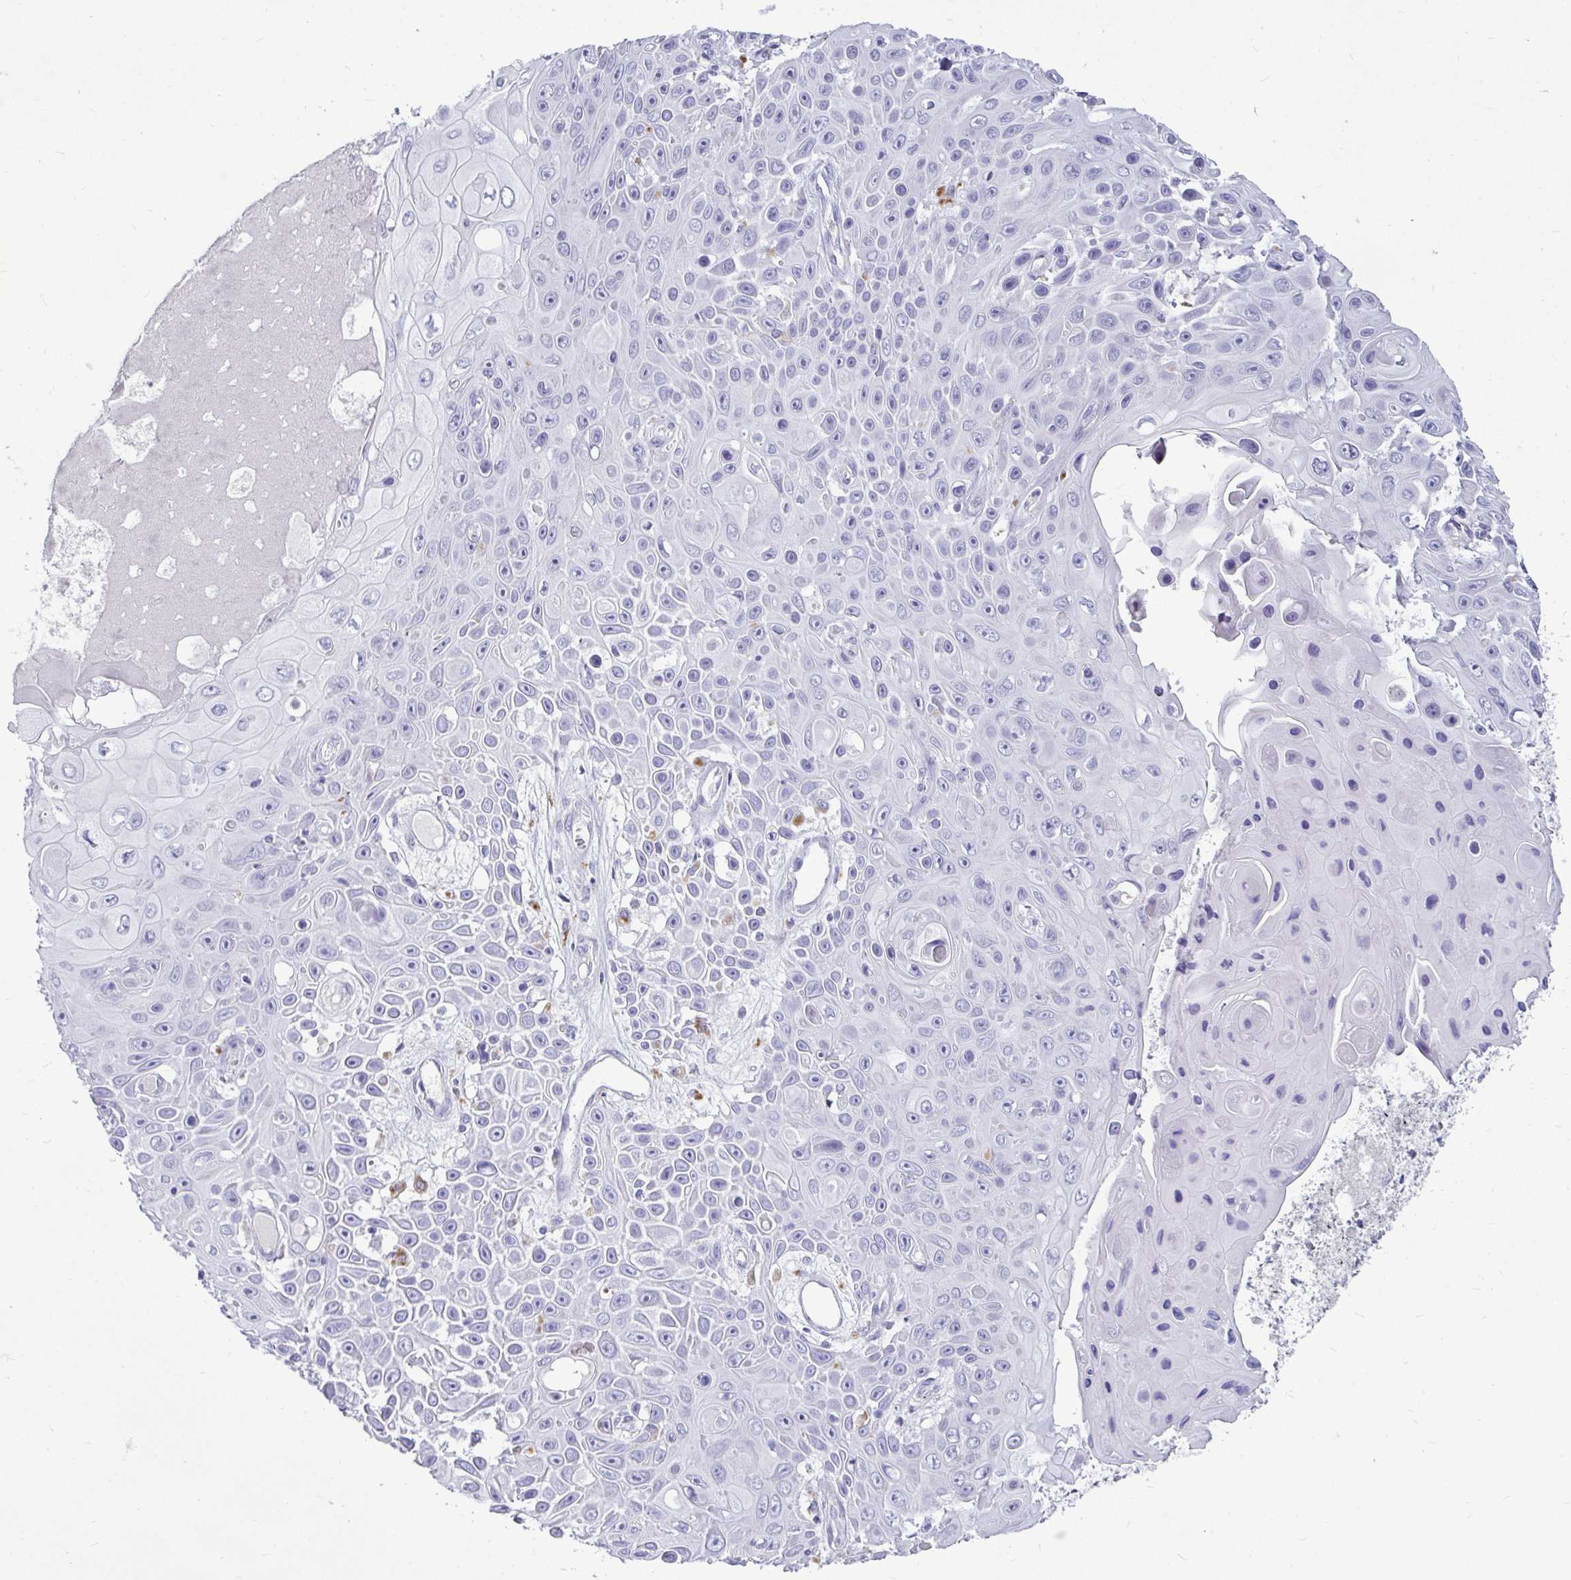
{"staining": {"intensity": "negative", "quantity": "none", "location": "none"}, "tissue": "skin cancer", "cell_type": "Tumor cells", "image_type": "cancer", "snomed": [{"axis": "morphology", "description": "Squamous cell carcinoma, NOS"}, {"axis": "topography", "description": "Skin"}], "caption": "The IHC micrograph has no significant staining in tumor cells of skin squamous cell carcinoma tissue. (Stains: DAB (3,3'-diaminobenzidine) immunohistochemistry (IHC) with hematoxylin counter stain, Microscopy: brightfield microscopy at high magnification).", "gene": "CTSZ", "patient": {"sex": "male", "age": 82}}